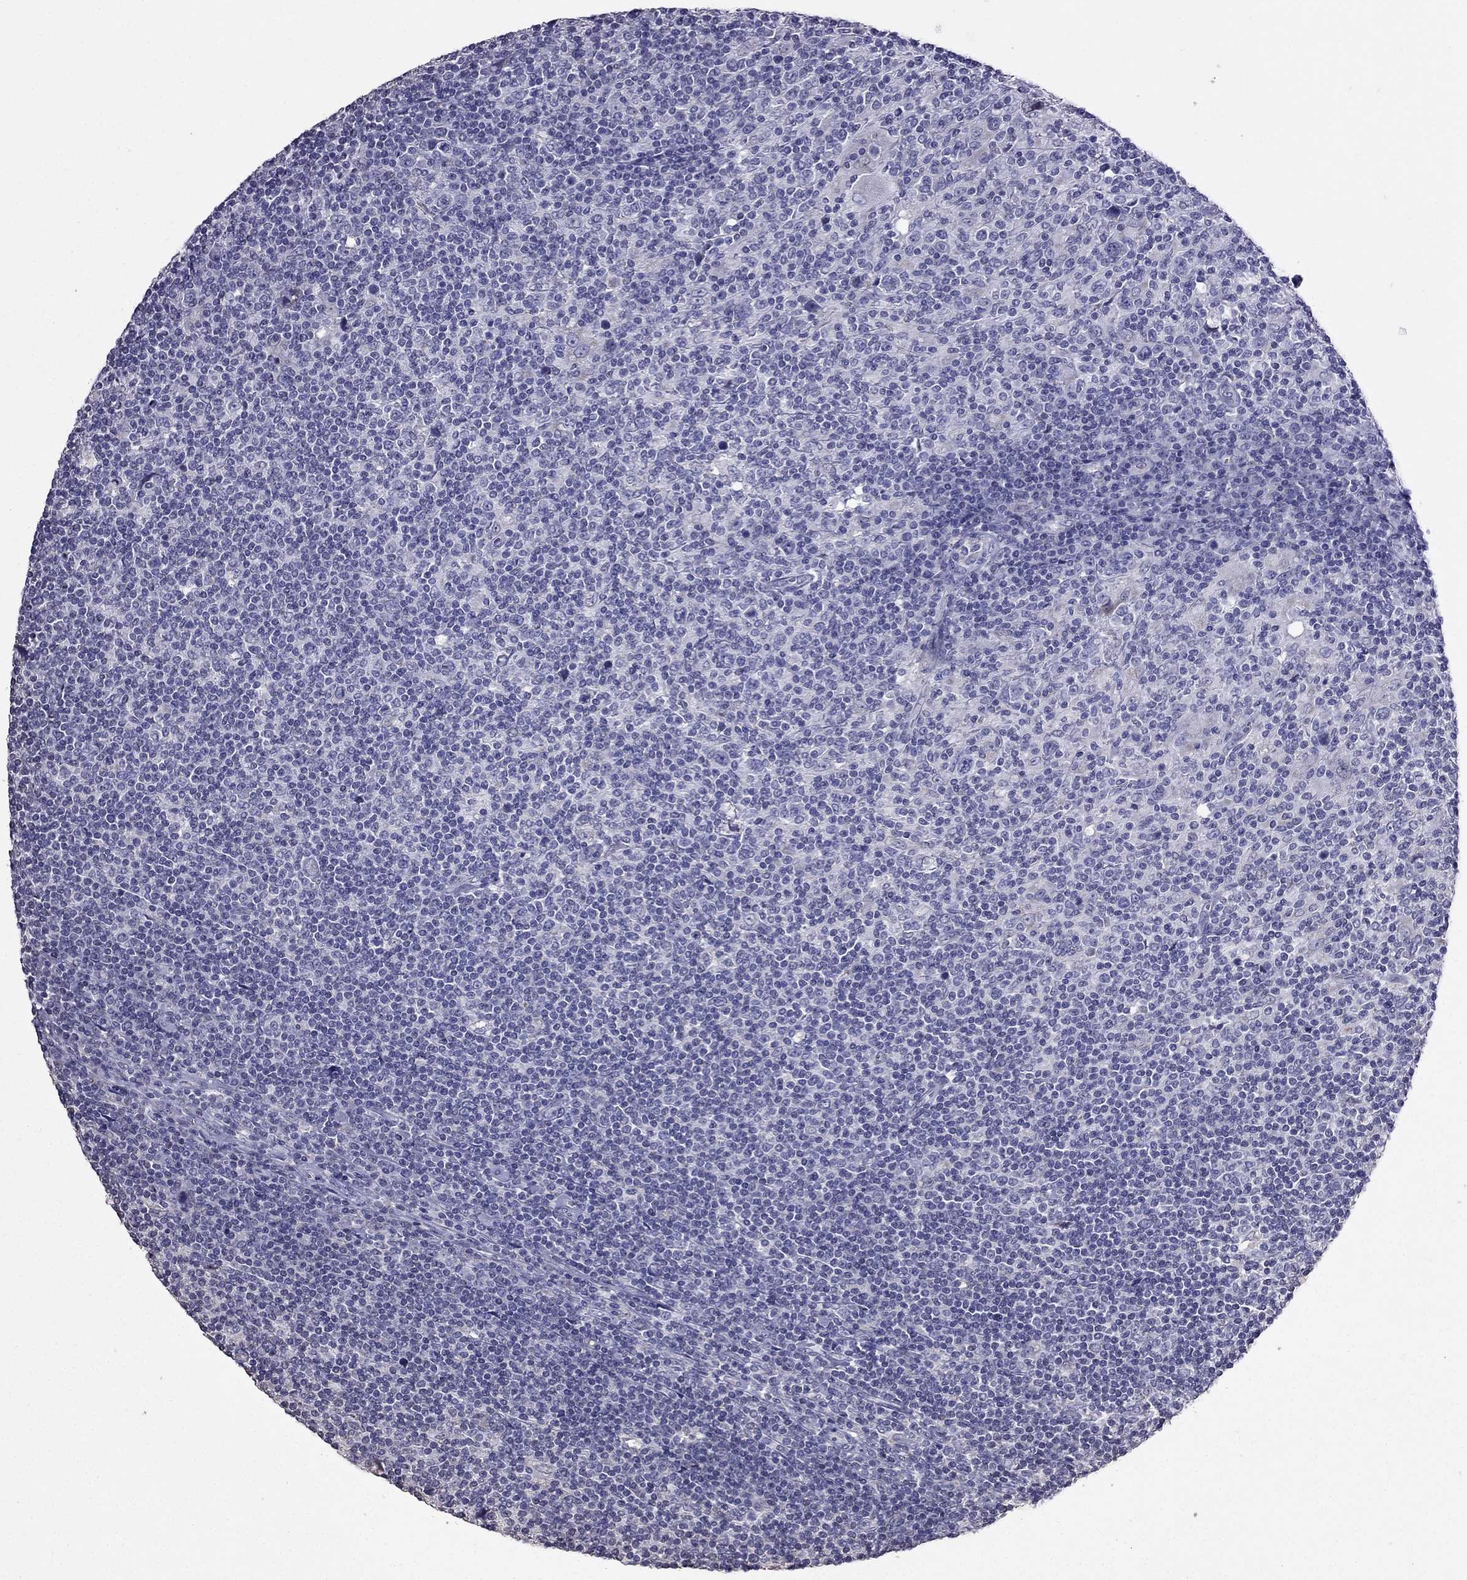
{"staining": {"intensity": "negative", "quantity": "none", "location": "none"}, "tissue": "lymphoma", "cell_type": "Tumor cells", "image_type": "cancer", "snomed": [{"axis": "morphology", "description": "Hodgkin's disease, NOS"}, {"axis": "topography", "description": "Lymph node"}], "caption": "A photomicrograph of human lymphoma is negative for staining in tumor cells. (DAB IHC, high magnification).", "gene": "AK5", "patient": {"sex": "male", "age": 40}}